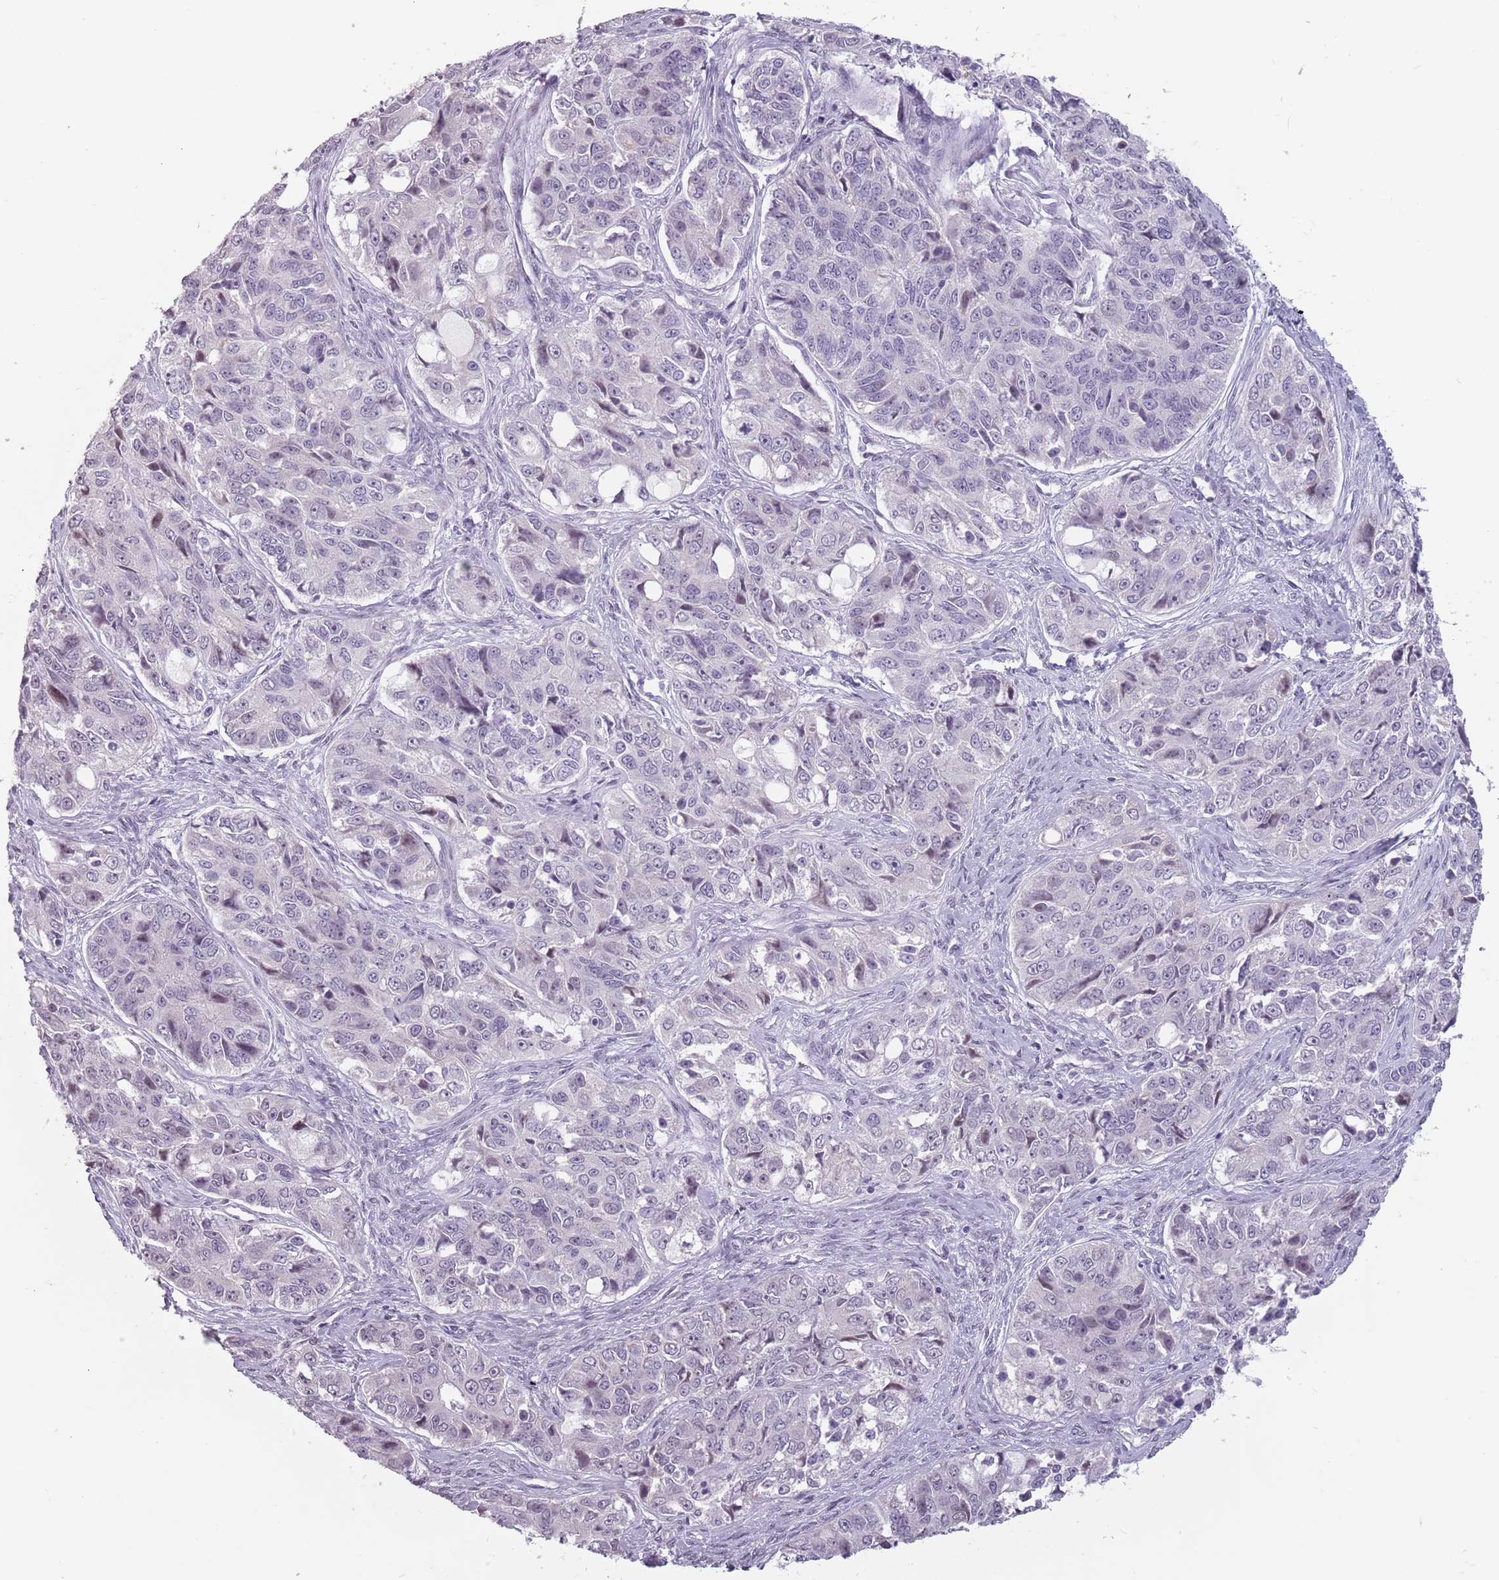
{"staining": {"intensity": "negative", "quantity": "none", "location": "none"}, "tissue": "ovarian cancer", "cell_type": "Tumor cells", "image_type": "cancer", "snomed": [{"axis": "morphology", "description": "Carcinoma, endometroid"}, {"axis": "topography", "description": "Ovary"}], "caption": "Tumor cells are negative for brown protein staining in ovarian endometroid carcinoma. The staining was performed using DAB to visualize the protein expression in brown, while the nuclei were stained in blue with hematoxylin (Magnification: 20x).", "gene": "PTCHD1", "patient": {"sex": "female", "age": 51}}